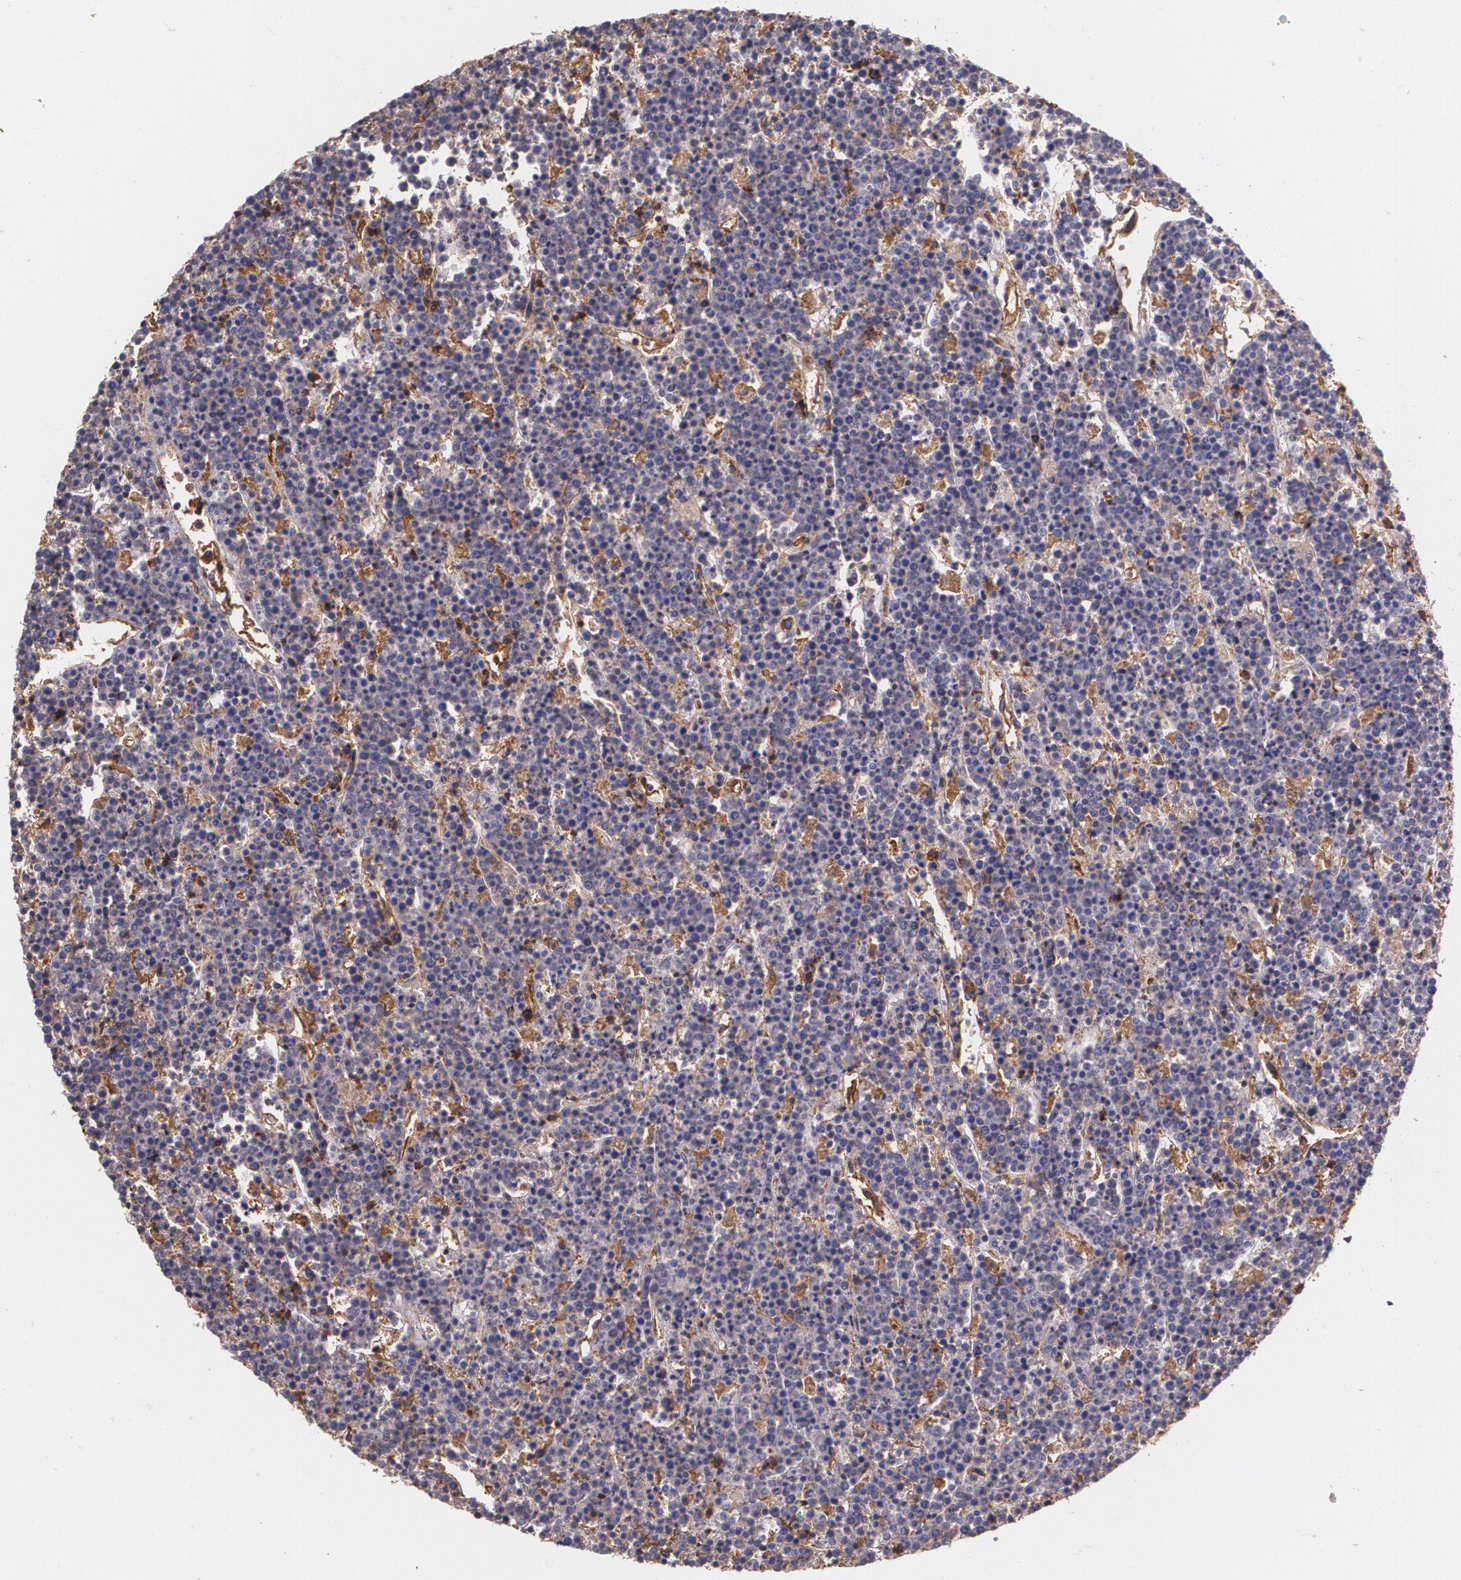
{"staining": {"intensity": "negative", "quantity": "none", "location": "none"}, "tissue": "lymphoma", "cell_type": "Tumor cells", "image_type": "cancer", "snomed": [{"axis": "morphology", "description": "Malignant lymphoma, non-Hodgkin's type, High grade"}, {"axis": "topography", "description": "Ovary"}], "caption": "This is a image of IHC staining of high-grade malignant lymphoma, non-Hodgkin's type, which shows no positivity in tumor cells.", "gene": "B2M", "patient": {"sex": "female", "age": 56}}